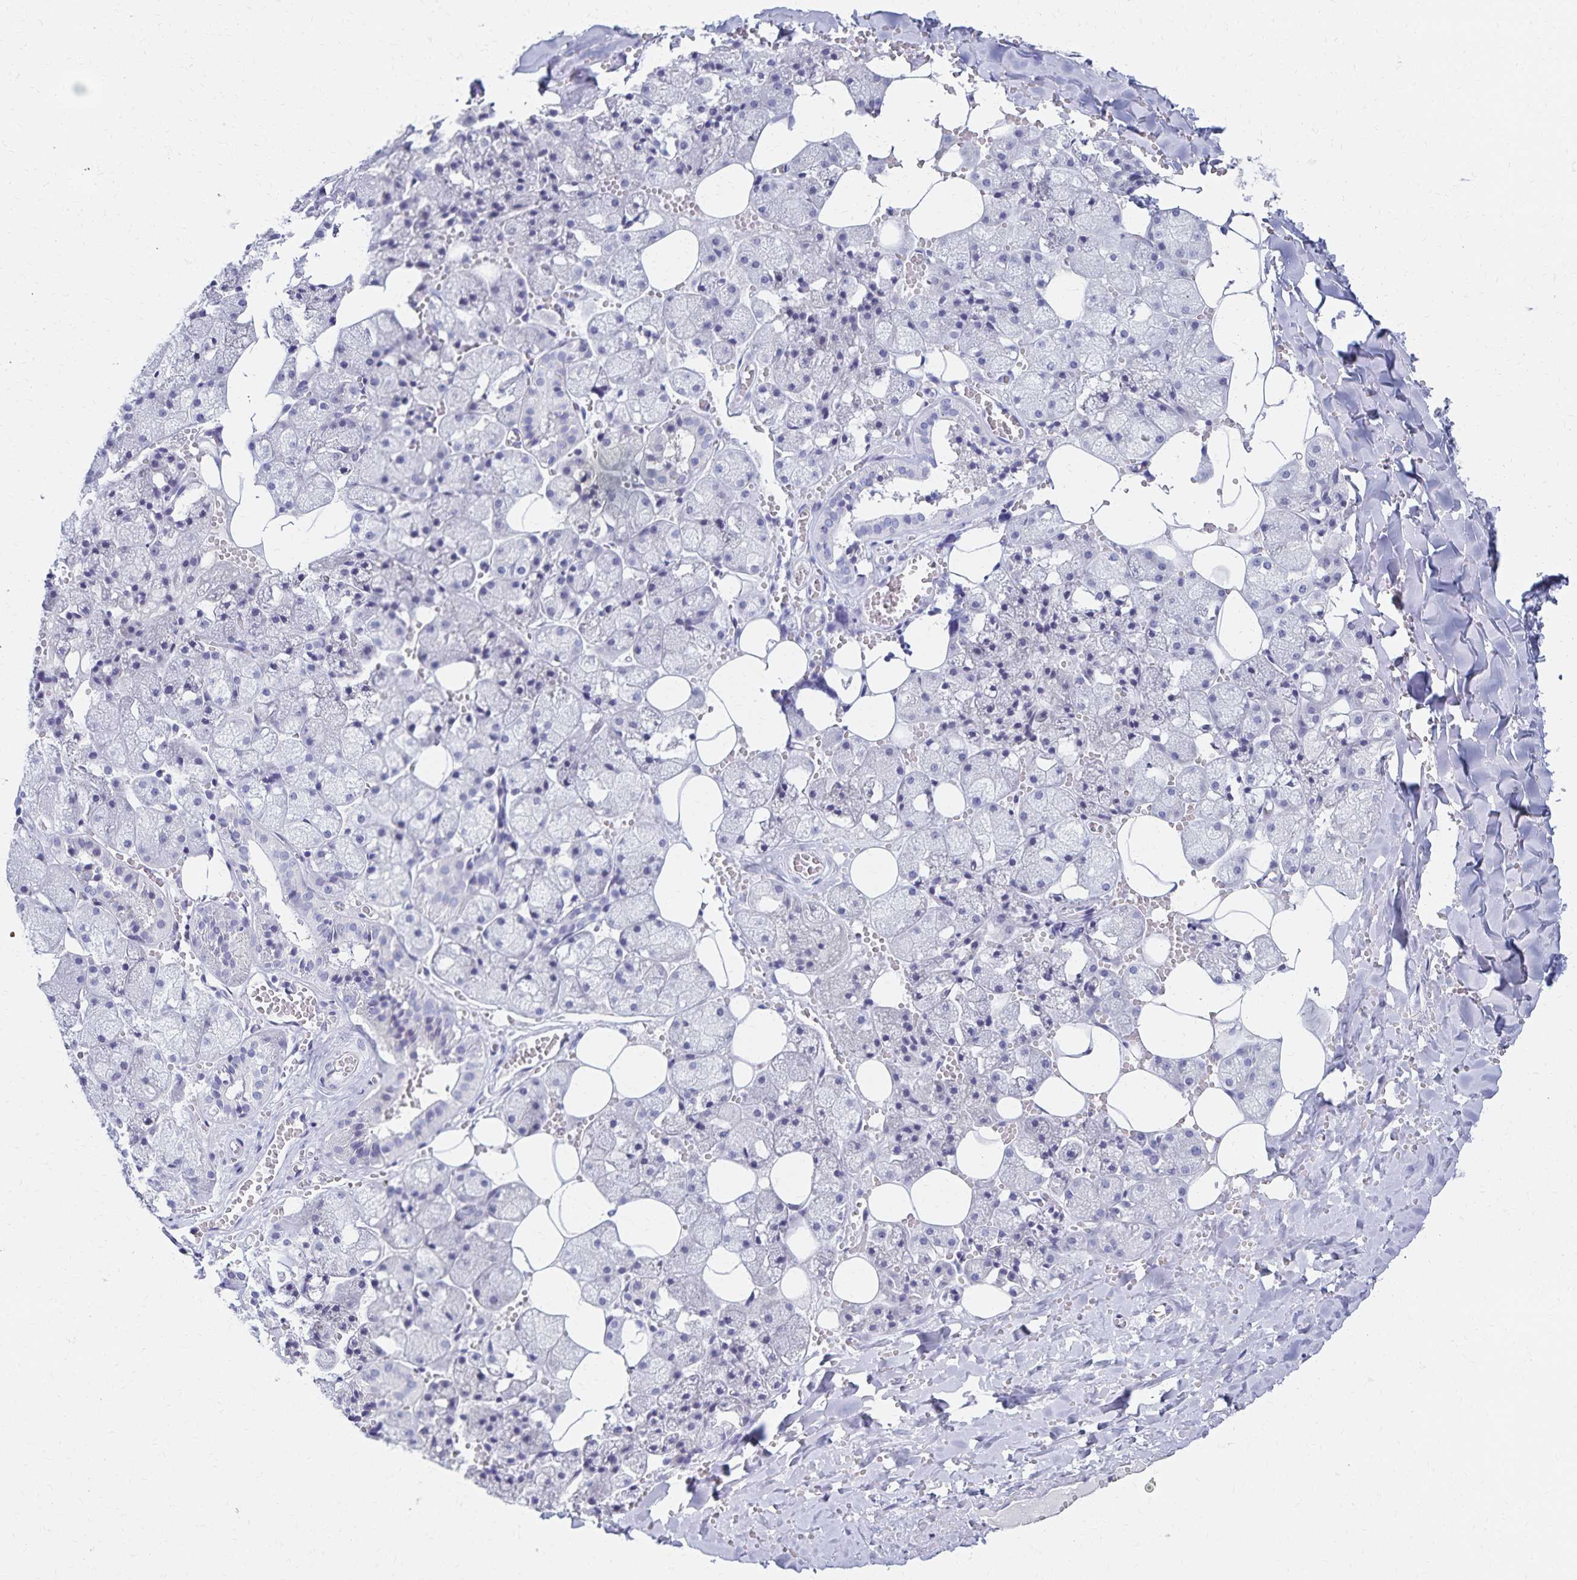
{"staining": {"intensity": "negative", "quantity": "none", "location": "none"}, "tissue": "salivary gland", "cell_type": "Glandular cells", "image_type": "normal", "snomed": [{"axis": "morphology", "description": "Normal tissue, NOS"}, {"axis": "topography", "description": "Salivary gland"}, {"axis": "topography", "description": "Peripheral nerve tissue"}], "caption": "Protein analysis of benign salivary gland shows no significant expression in glandular cells. (Brightfield microscopy of DAB (3,3'-diaminobenzidine) immunohistochemistry at high magnification).", "gene": "C2orf50", "patient": {"sex": "male", "age": 38}}